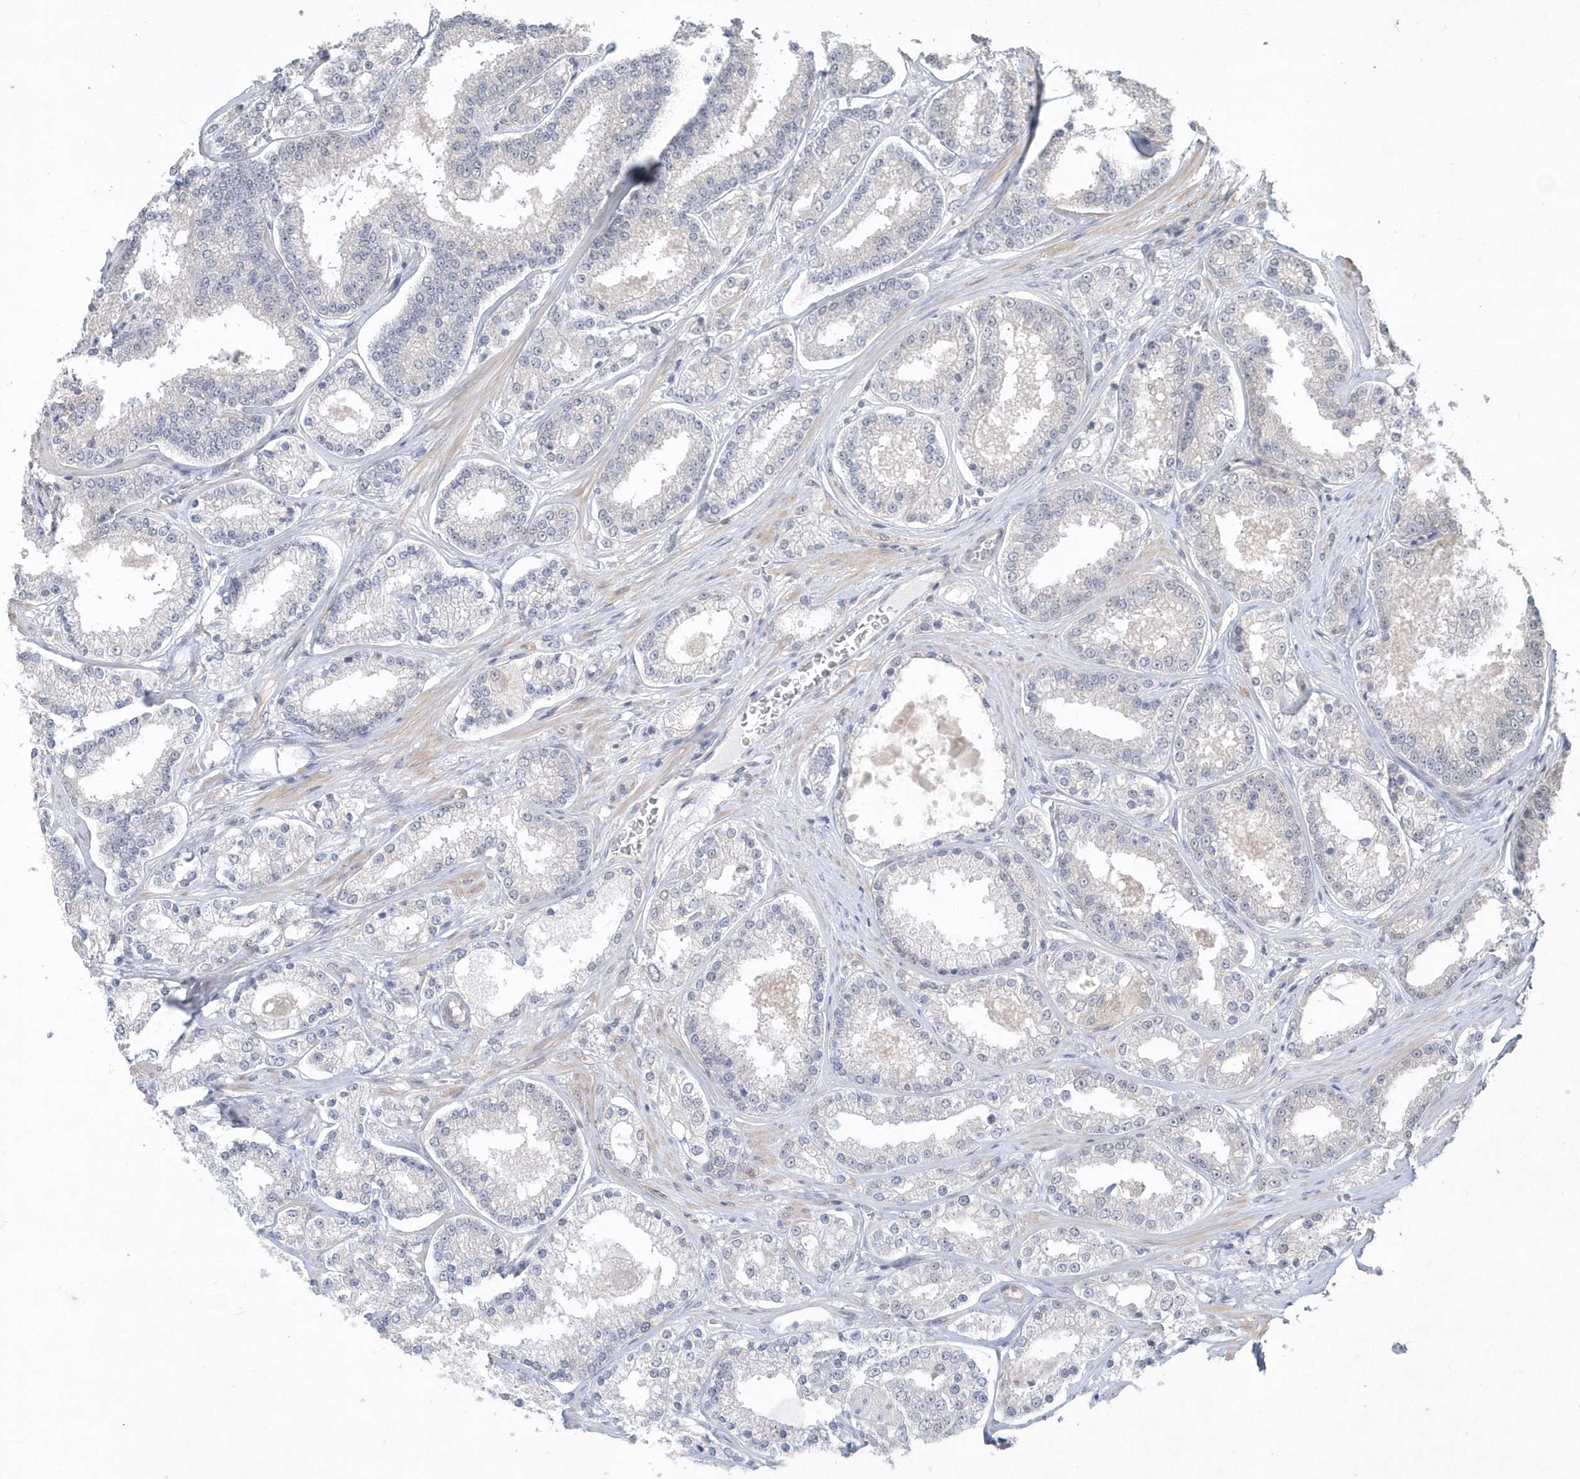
{"staining": {"intensity": "negative", "quantity": "none", "location": "none"}, "tissue": "prostate cancer", "cell_type": "Tumor cells", "image_type": "cancer", "snomed": [{"axis": "morphology", "description": "Normal tissue, NOS"}, {"axis": "morphology", "description": "Adenocarcinoma, High grade"}, {"axis": "topography", "description": "Prostate"}], "caption": "This is an IHC micrograph of high-grade adenocarcinoma (prostate). There is no expression in tumor cells.", "gene": "TSPEAR", "patient": {"sex": "male", "age": 83}}